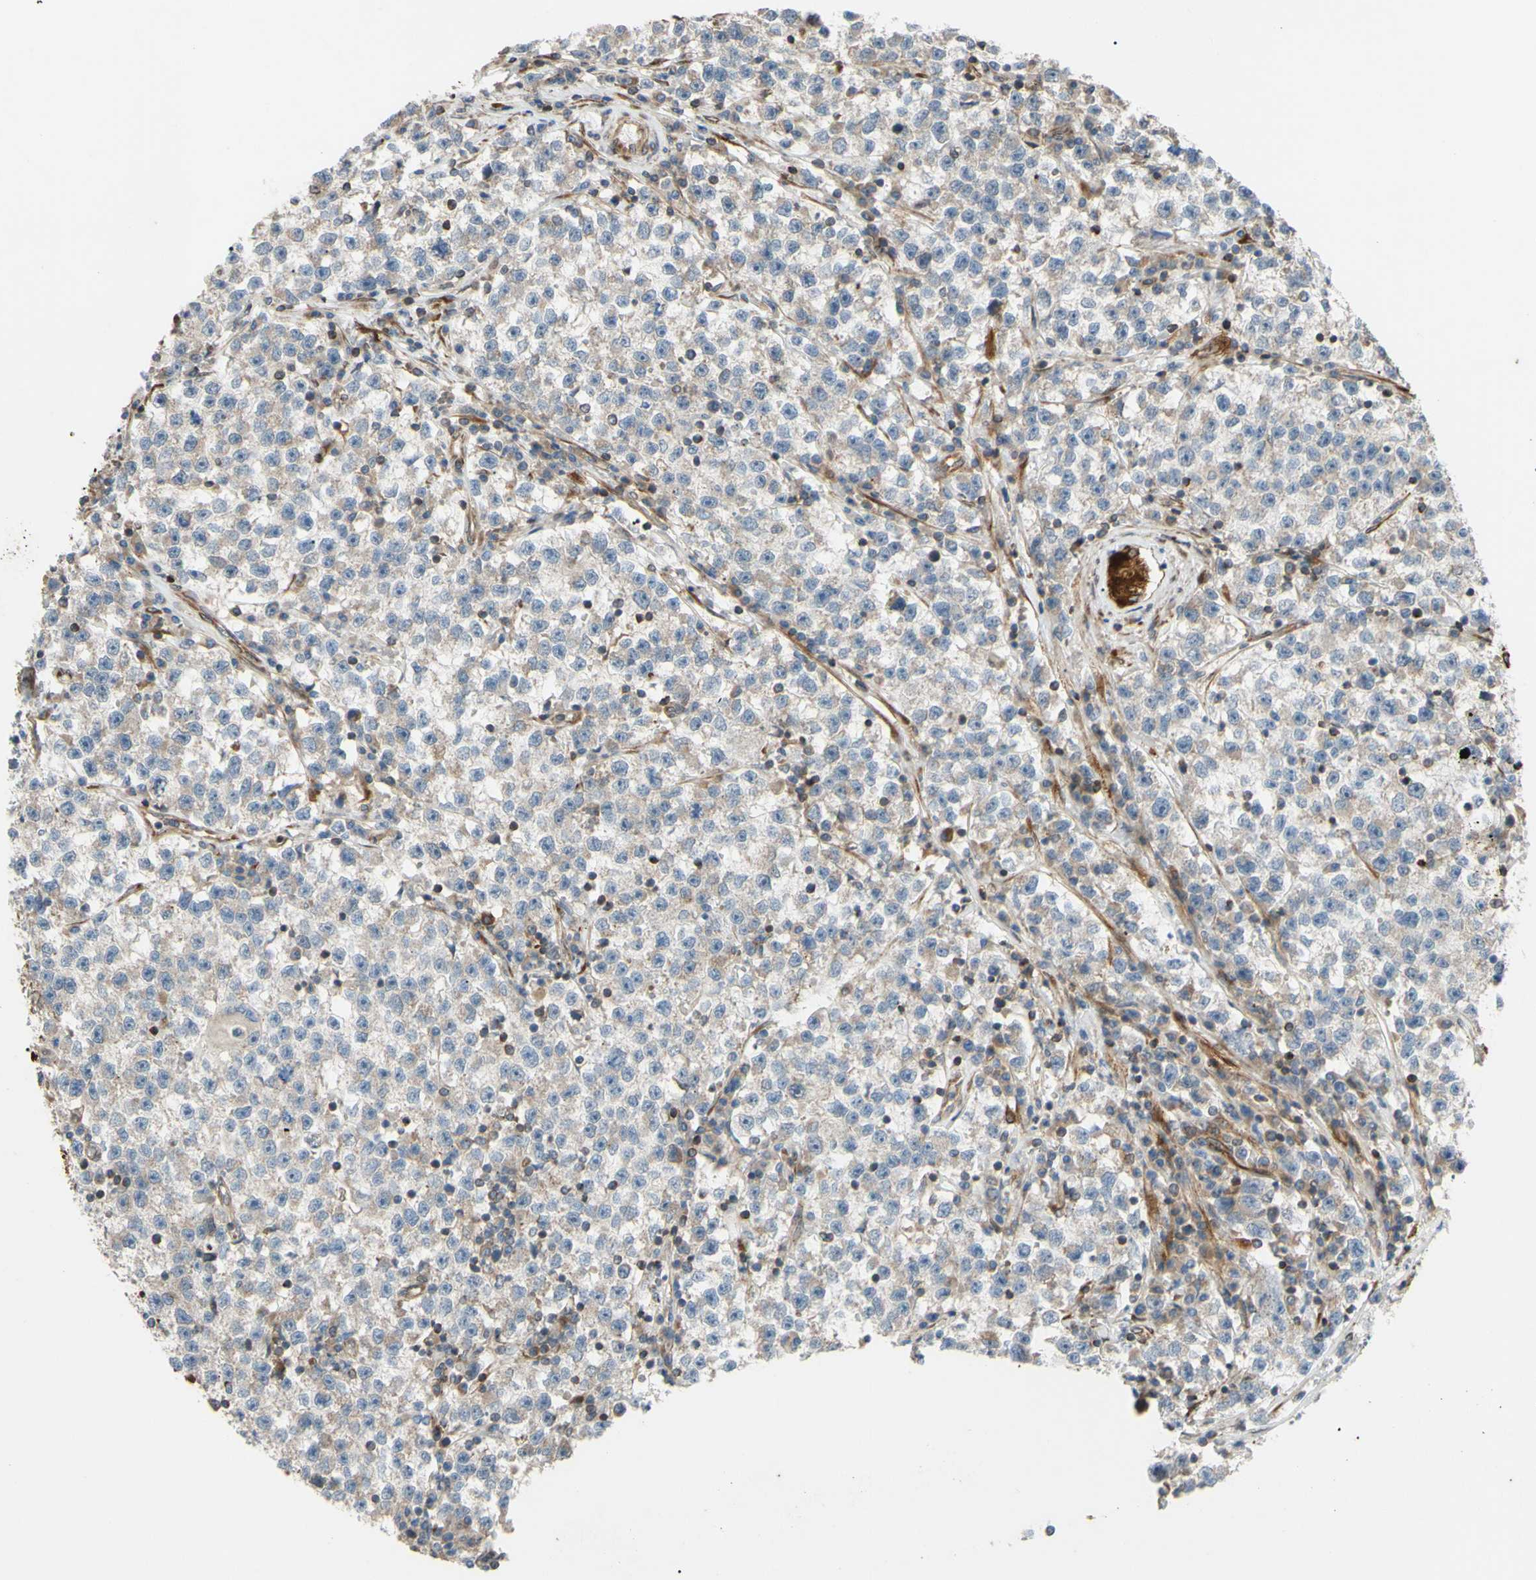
{"staining": {"intensity": "weak", "quantity": ">75%", "location": "cytoplasmic/membranous"}, "tissue": "testis cancer", "cell_type": "Tumor cells", "image_type": "cancer", "snomed": [{"axis": "morphology", "description": "Seminoma, NOS"}, {"axis": "topography", "description": "Testis"}], "caption": "Protein expression analysis of human testis seminoma reveals weak cytoplasmic/membranous staining in about >75% of tumor cells.", "gene": "PRAF2", "patient": {"sex": "male", "age": 22}}